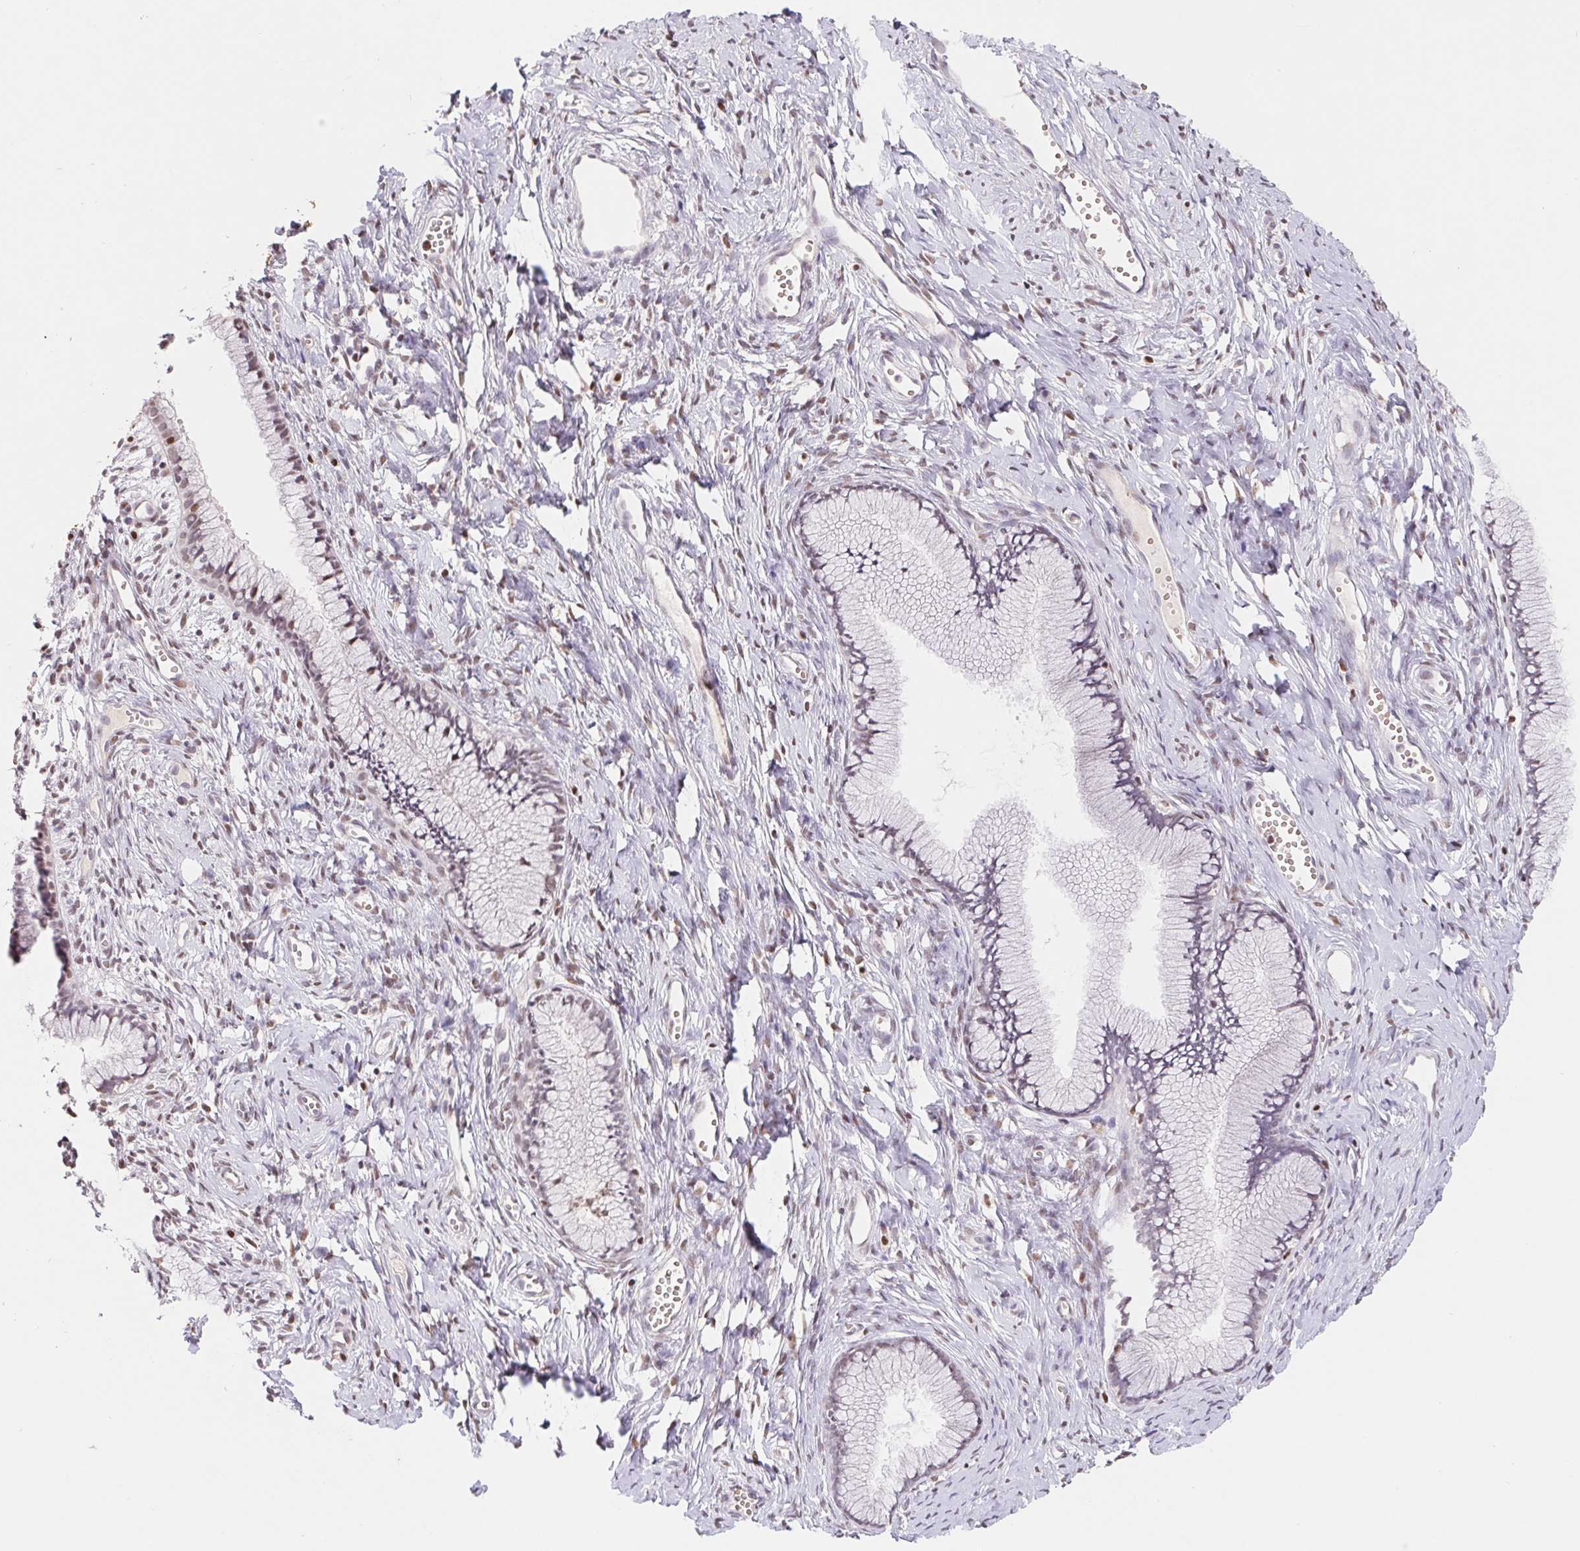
{"staining": {"intensity": "weak", "quantity": "<25%", "location": "nuclear"}, "tissue": "cervix", "cell_type": "Glandular cells", "image_type": "normal", "snomed": [{"axis": "morphology", "description": "Normal tissue, NOS"}, {"axis": "topography", "description": "Cervix"}], "caption": "Image shows no significant protein expression in glandular cells of normal cervix. Nuclei are stained in blue.", "gene": "TRERF1", "patient": {"sex": "female", "age": 40}}